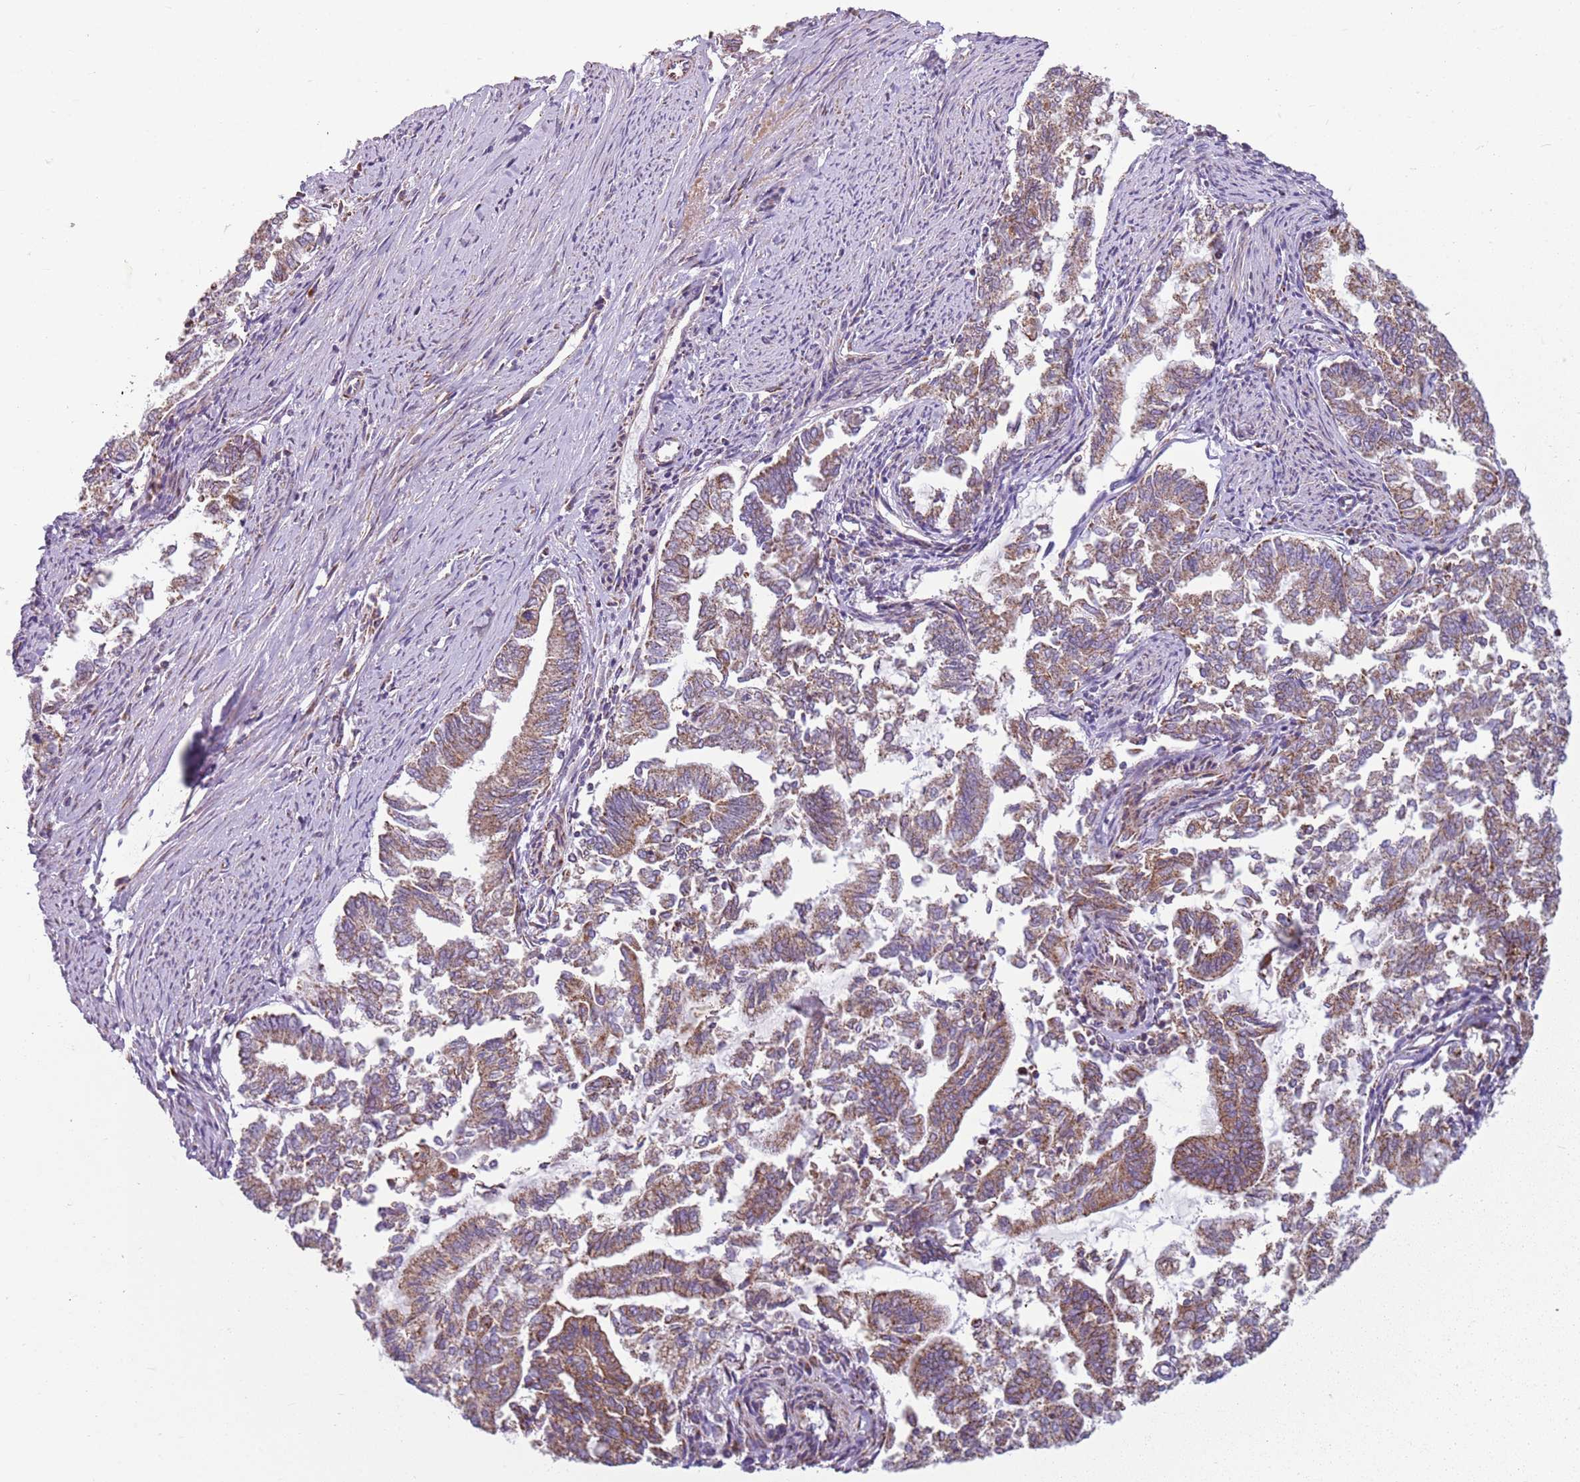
{"staining": {"intensity": "moderate", "quantity": ">75%", "location": "cytoplasmic/membranous"}, "tissue": "endometrial cancer", "cell_type": "Tumor cells", "image_type": "cancer", "snomed": [{"axis": "morphology", "description": "Adenocarcinoma, NOS"}, {"axis": "topography", "description": "Endometrium"}], "caption": "High-magnification brightfield microscopy of endometrial cancer (adenocarcinoma) stained with DAB (brown) and counterstained with hematoxylin (blue). tumor cells exhibit moderate cytoplasmic/membranous positivity is identified in about>75% of cells.", "gene": "TMEM200C", "patient": {"sex": "female", "age": 79}}